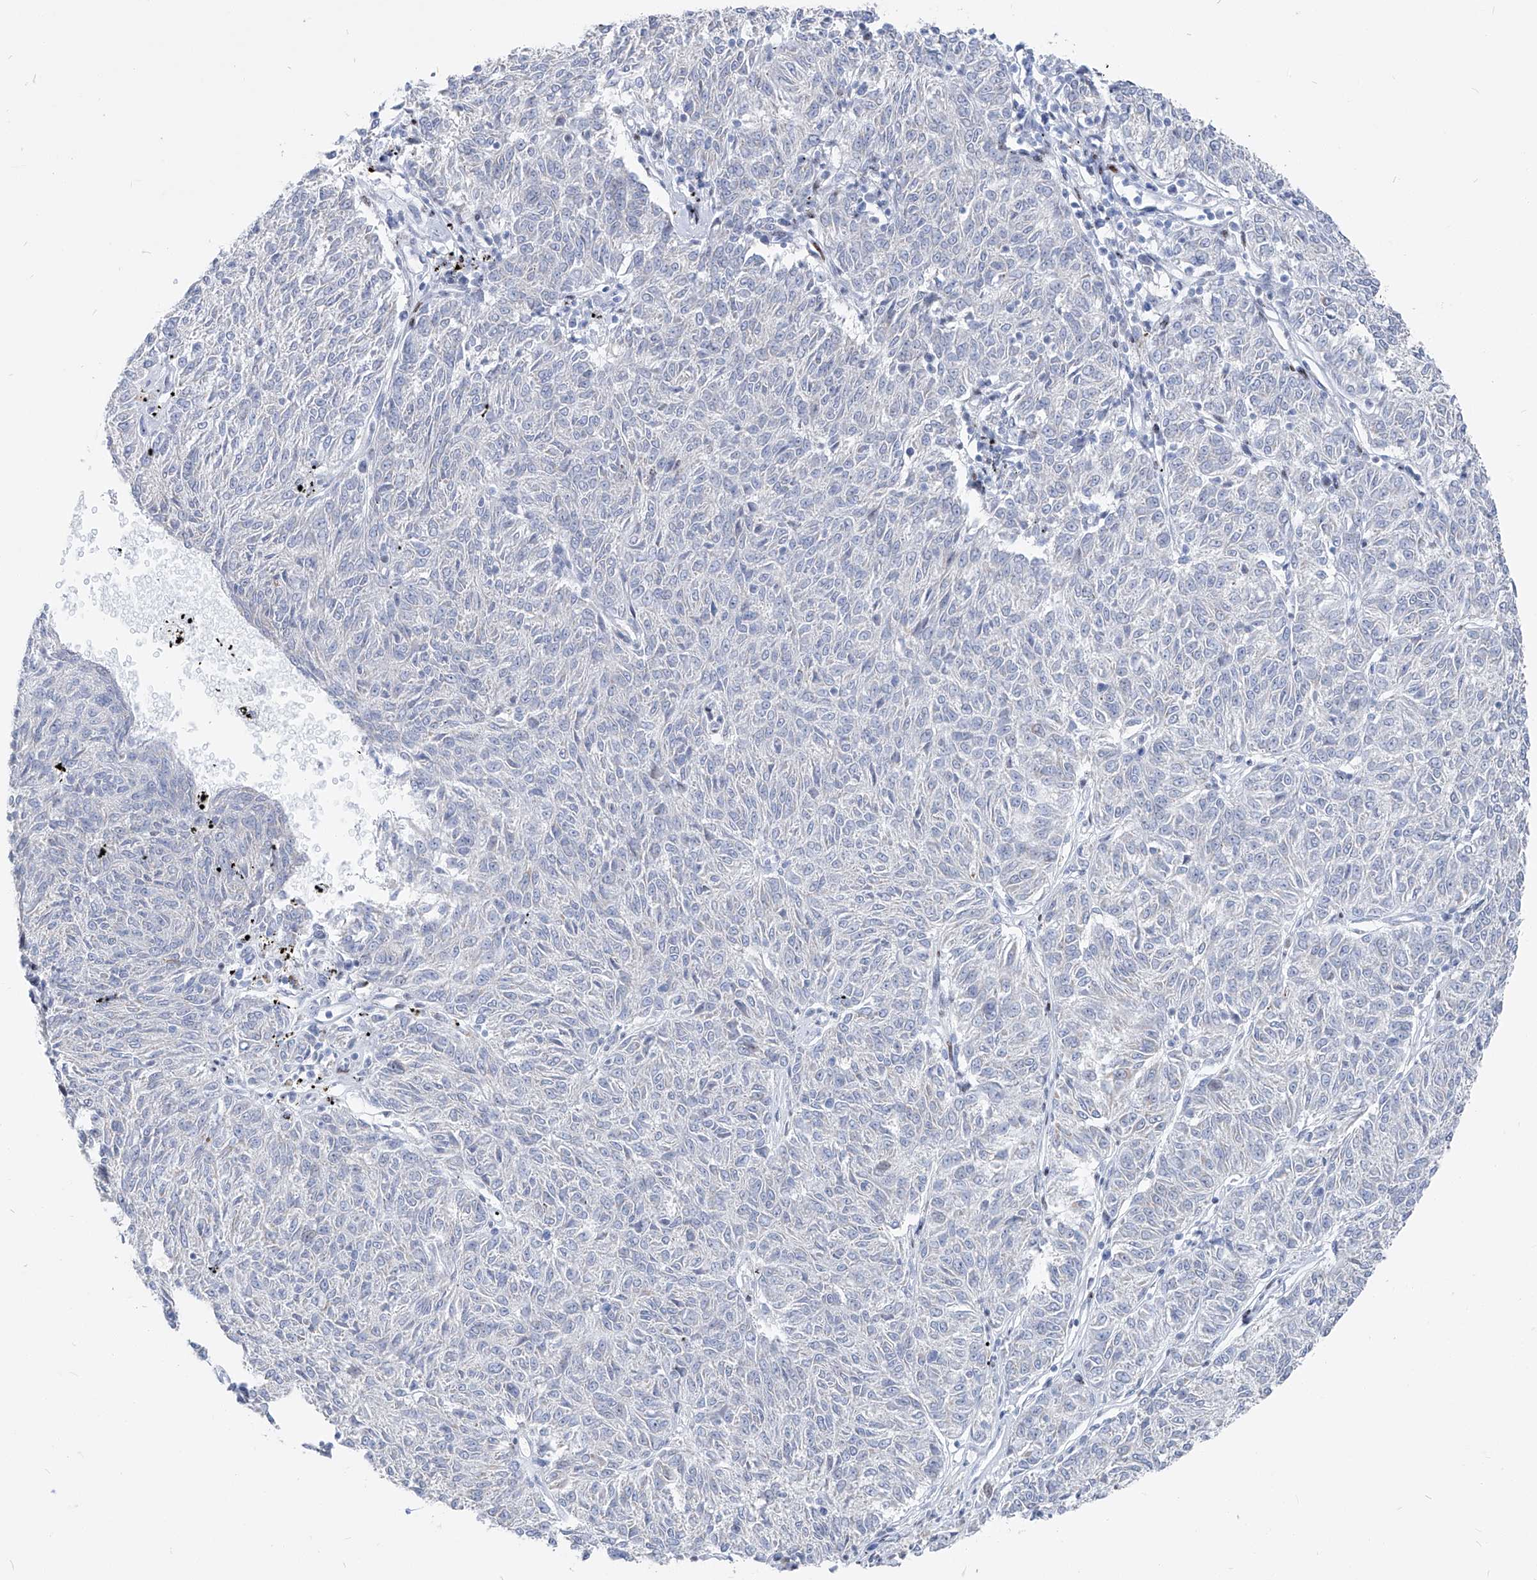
{"staining": {"intensity": "negative", "quantity": "none", "location": "none"}, "tissue": "melanoma", "cell_type": "Tumor cells", "image_type": "cancer", "snomed": [{"axis": "morphology", "description": "Malignant melanoma, NOS"}, {"axis": "topography", "description": "Skin"}], "caption": "This is an IHC image of human malignant melanoma. There is no staining in tumor cells.", "gene": "FRS3", "patient": {"sex": "female", "age": 72}}